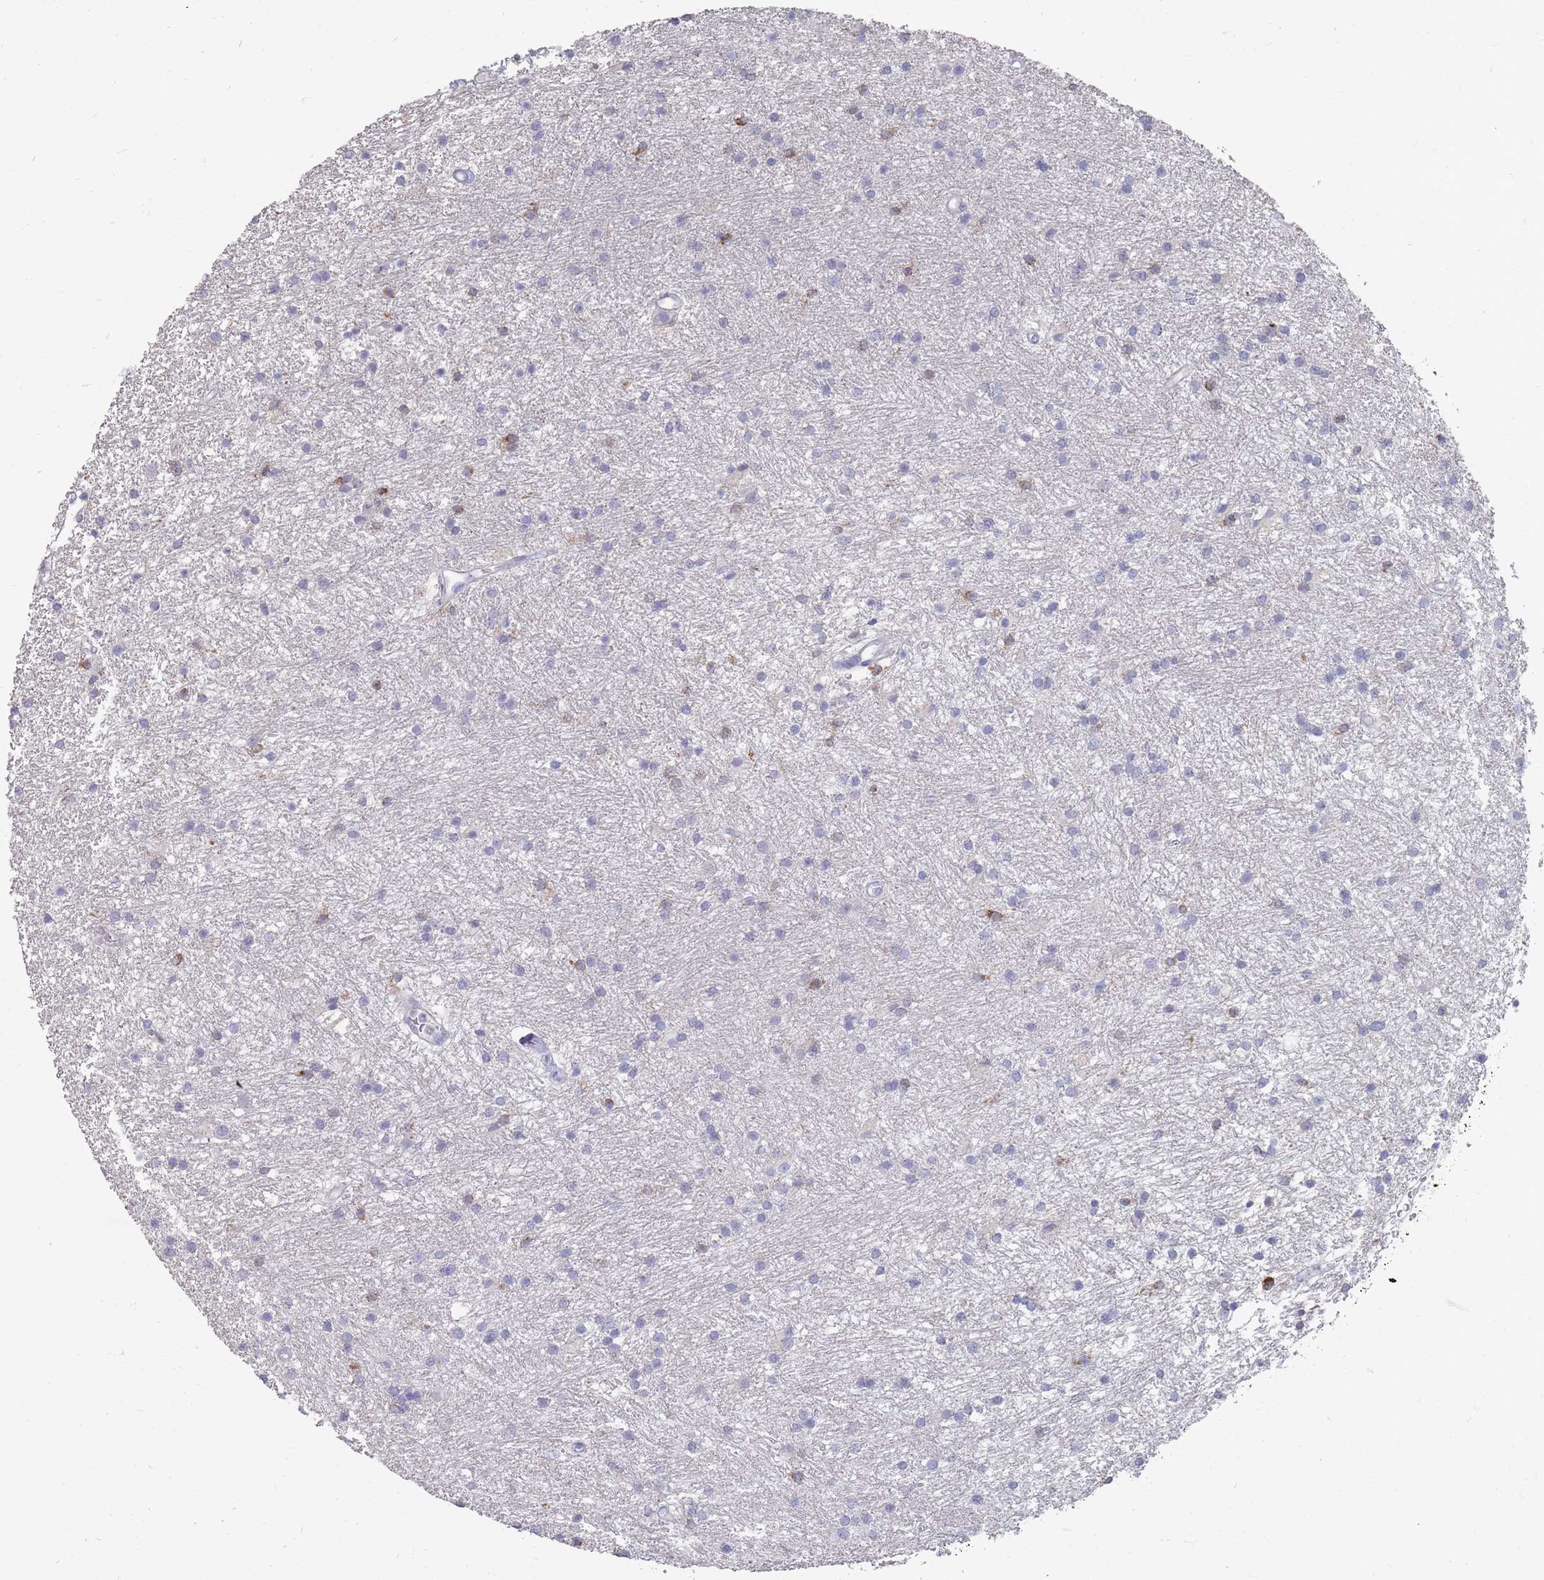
{"staining": {"intensity": "moderate", "quantity": "<25%", "location": "cytoplasmic/membranous"}, "tissue": "glioma", "cell_type": "Tumor cells", "image_type": "cancer", "snomed": [{"axis": "morphology", "description": "Glioma, malignant, High grade"}, {"axis": "topography", "description": "Brain"}], "caption": "Malignant glioma (high-grade) stained with a brown dye exhibits moderate cytoplasmic/membranous positive positivity in about <25% of tumor cells.", "gene": "OTULINL", "patient": {"sex": "male", "age": 77}}